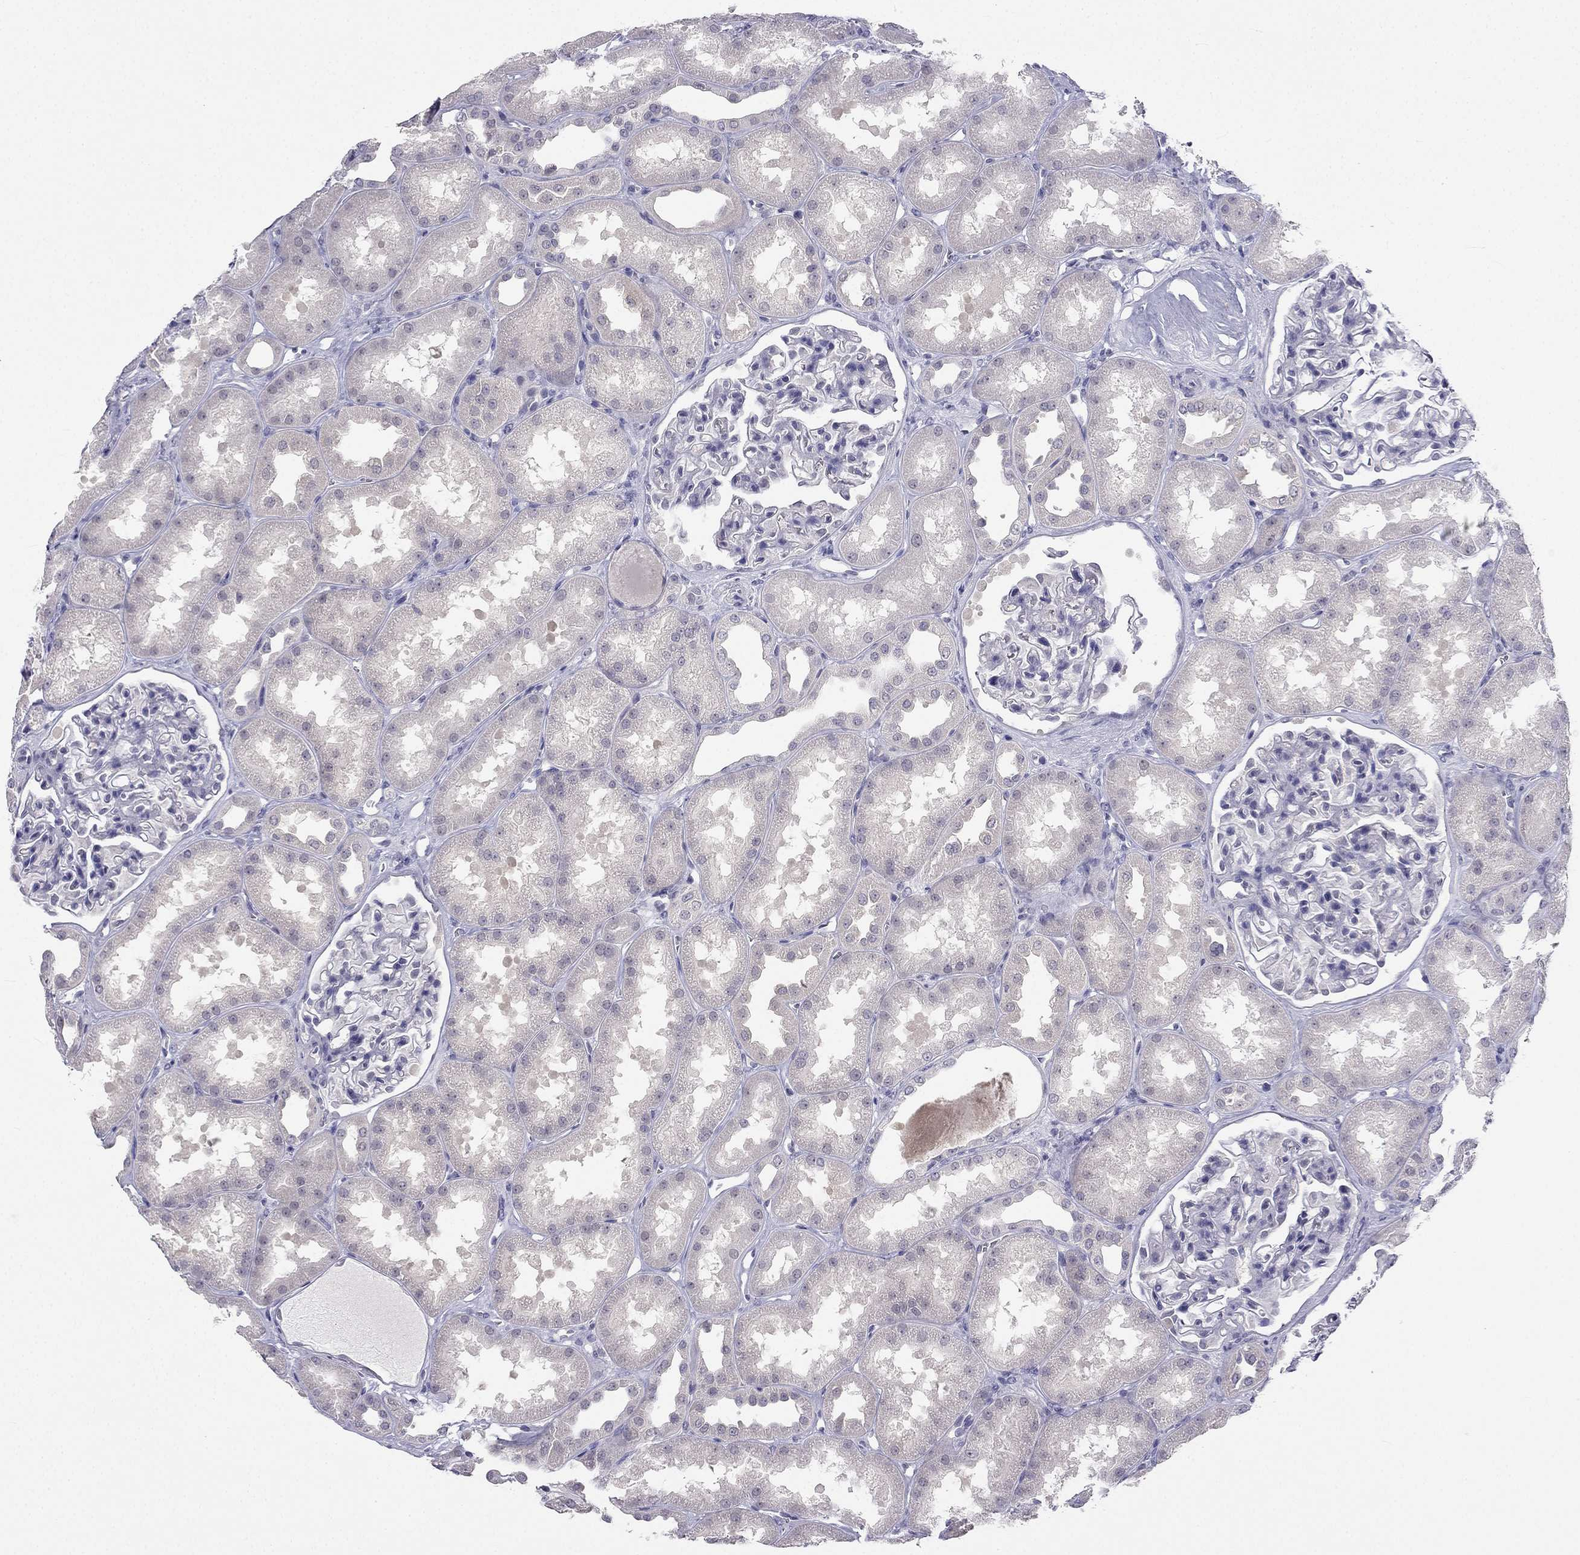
{"staining": {"intensity": "negative", "quantity": "none", "location": "none"}, "tissue": "kidney", "cell_type": "Cells in glomeruli", "image_type": "normal", "snomed": [{"axis": "morphology", "description": "Normal tissue, NOS"}, {"axis": "topography", "description": "Kidney"}], "caption": "Protein analysis of benign kidney exhibits no significant staining in cells in glomeruli. (Brightfield microscopy of DAB IHC at high magnification).", "gene": "C16orf89", "patient": {"sex": "male", "age": 61}}